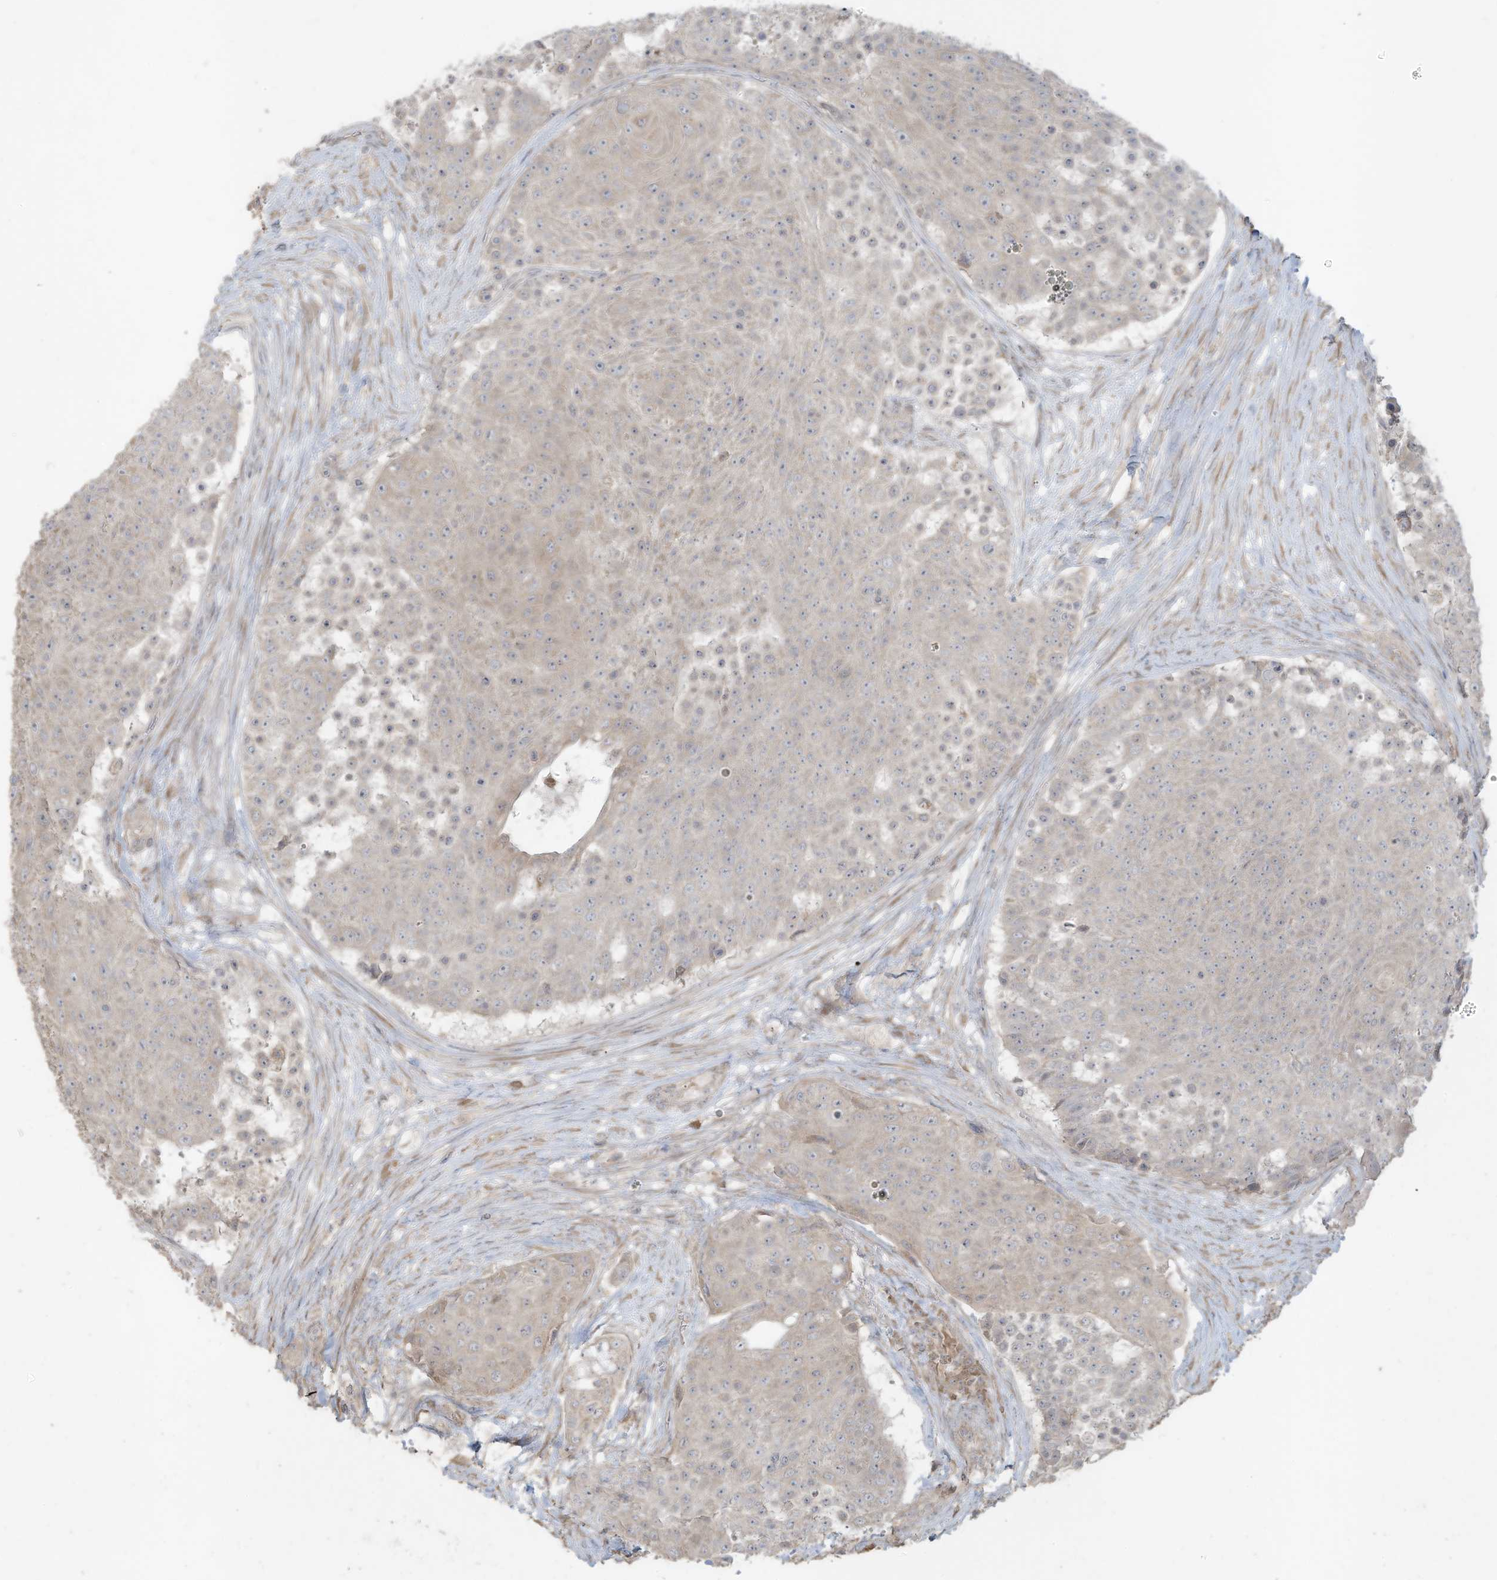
{"staining": {"intensity": "negative", "quantity": "none", "location": "none"}, "tissue": "urothelial cancer", "cell_type": "Tumor cells", "image_type": "cancer", "snomed": [{"axis": "morphology", "description": "Urothelial carcinoma, High grade"}, {"axis": "topography", "description": "Urinary bladder"}], "caption": "Immunohistochemical staining of human urothelial cancer reveals no significant staining in tumor cells.", "gene": "MAGIX", "patient": {"sex": "female", "age": 63}}